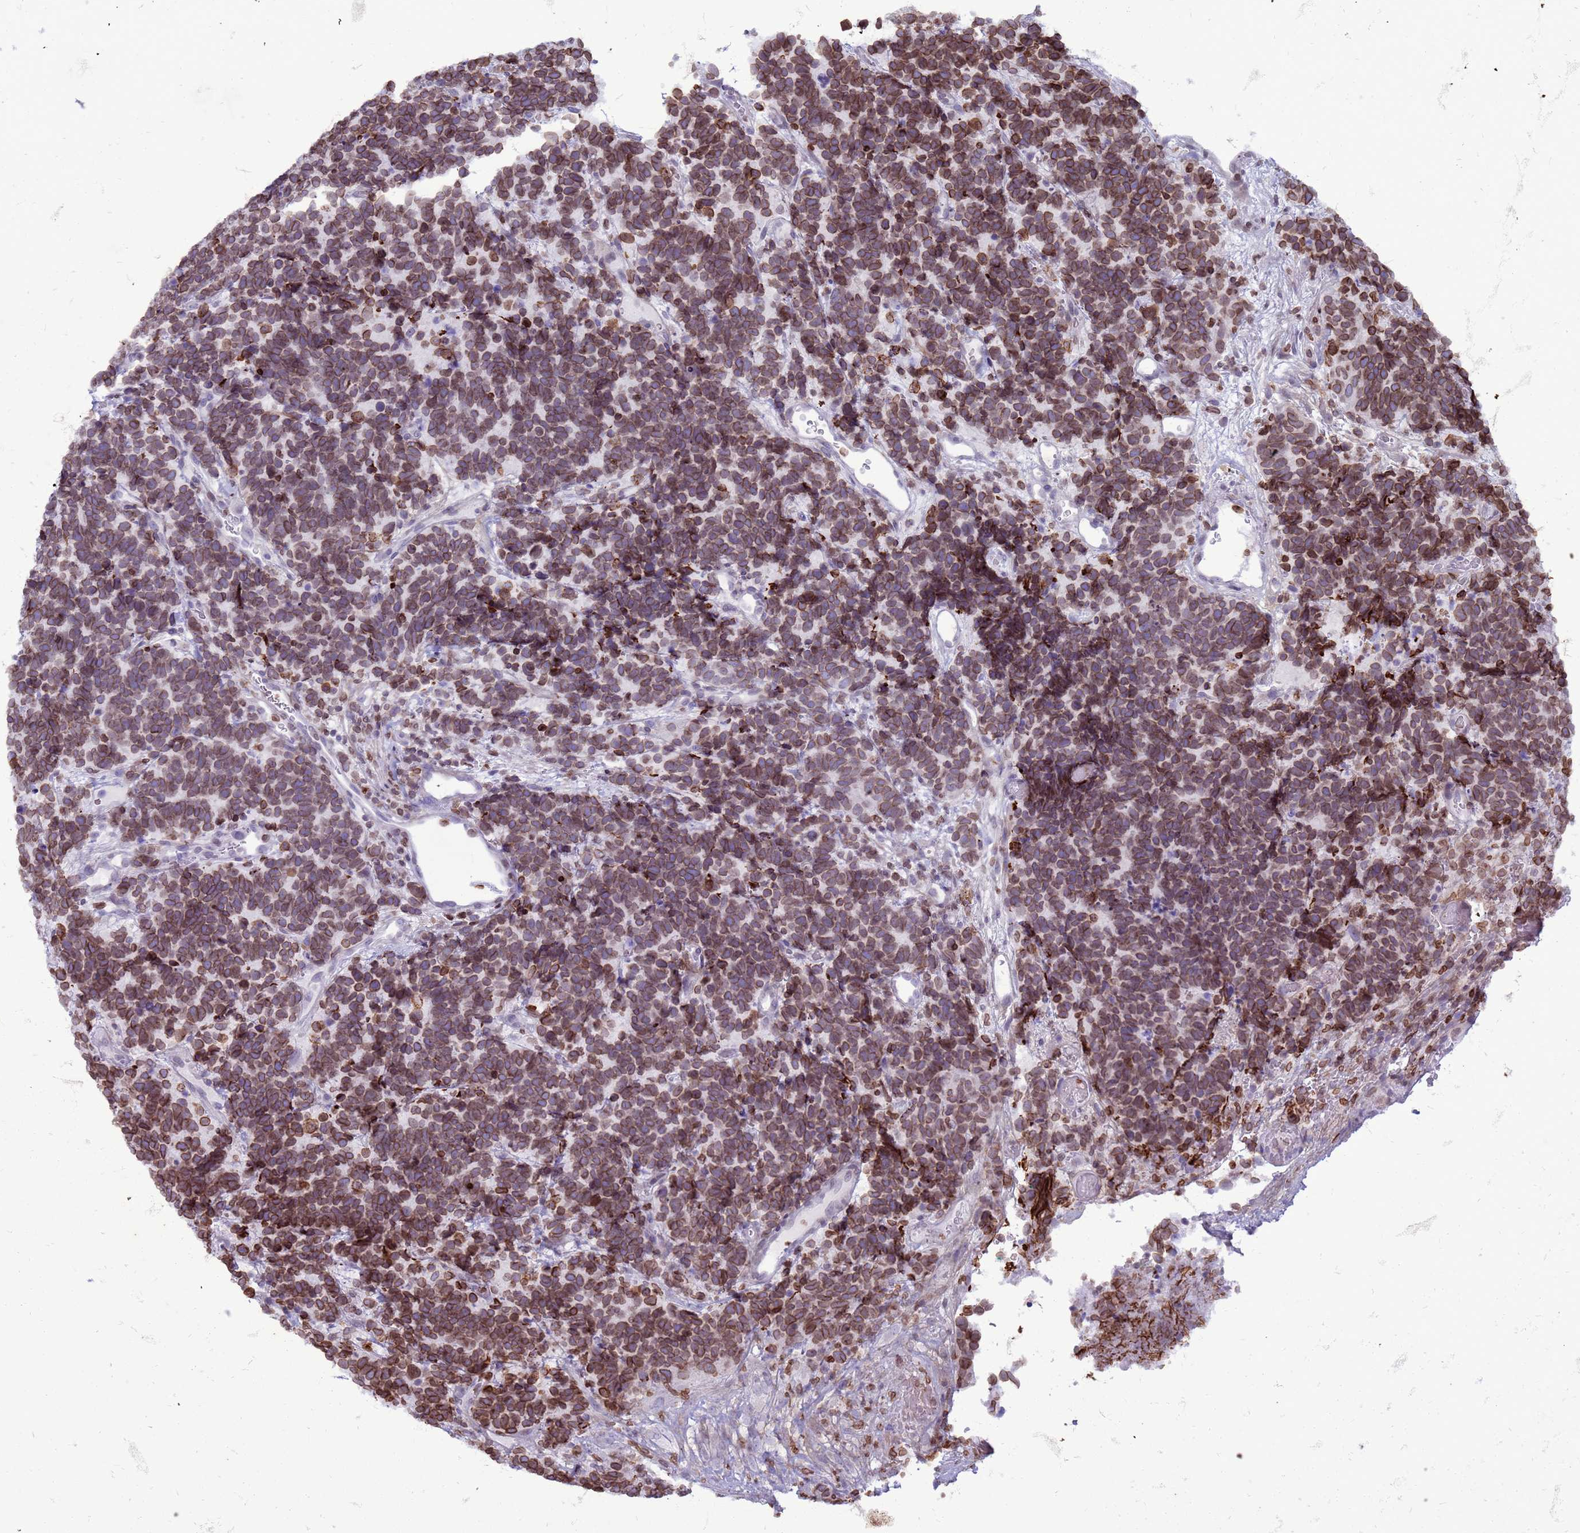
{"staining": {"intensity": "moderate", "quantity": ">75%", "location": "cytoplasmic/membranous,nuclear"}, "tissue": "carcinoid", "cell_type": "Tumor cells", "image_type": "cancer", "snomed": [{"axis": "morphology", "description": "Carcinoma, NOS"}, {"axis": "morphology", "description": "Carcinoid, malignant, NOS"}, {"axis": "topography", "description": "Urinary bladder"}], "caption": "Carcinoid was stained to show a protein in brown. There is medium levels of moderate cytoplasmic/membranous and nuclear positivity in approximately >75% of tumor cells.", "gene": "METTL25B", "patient": {"sex": "male", "age": 57}}